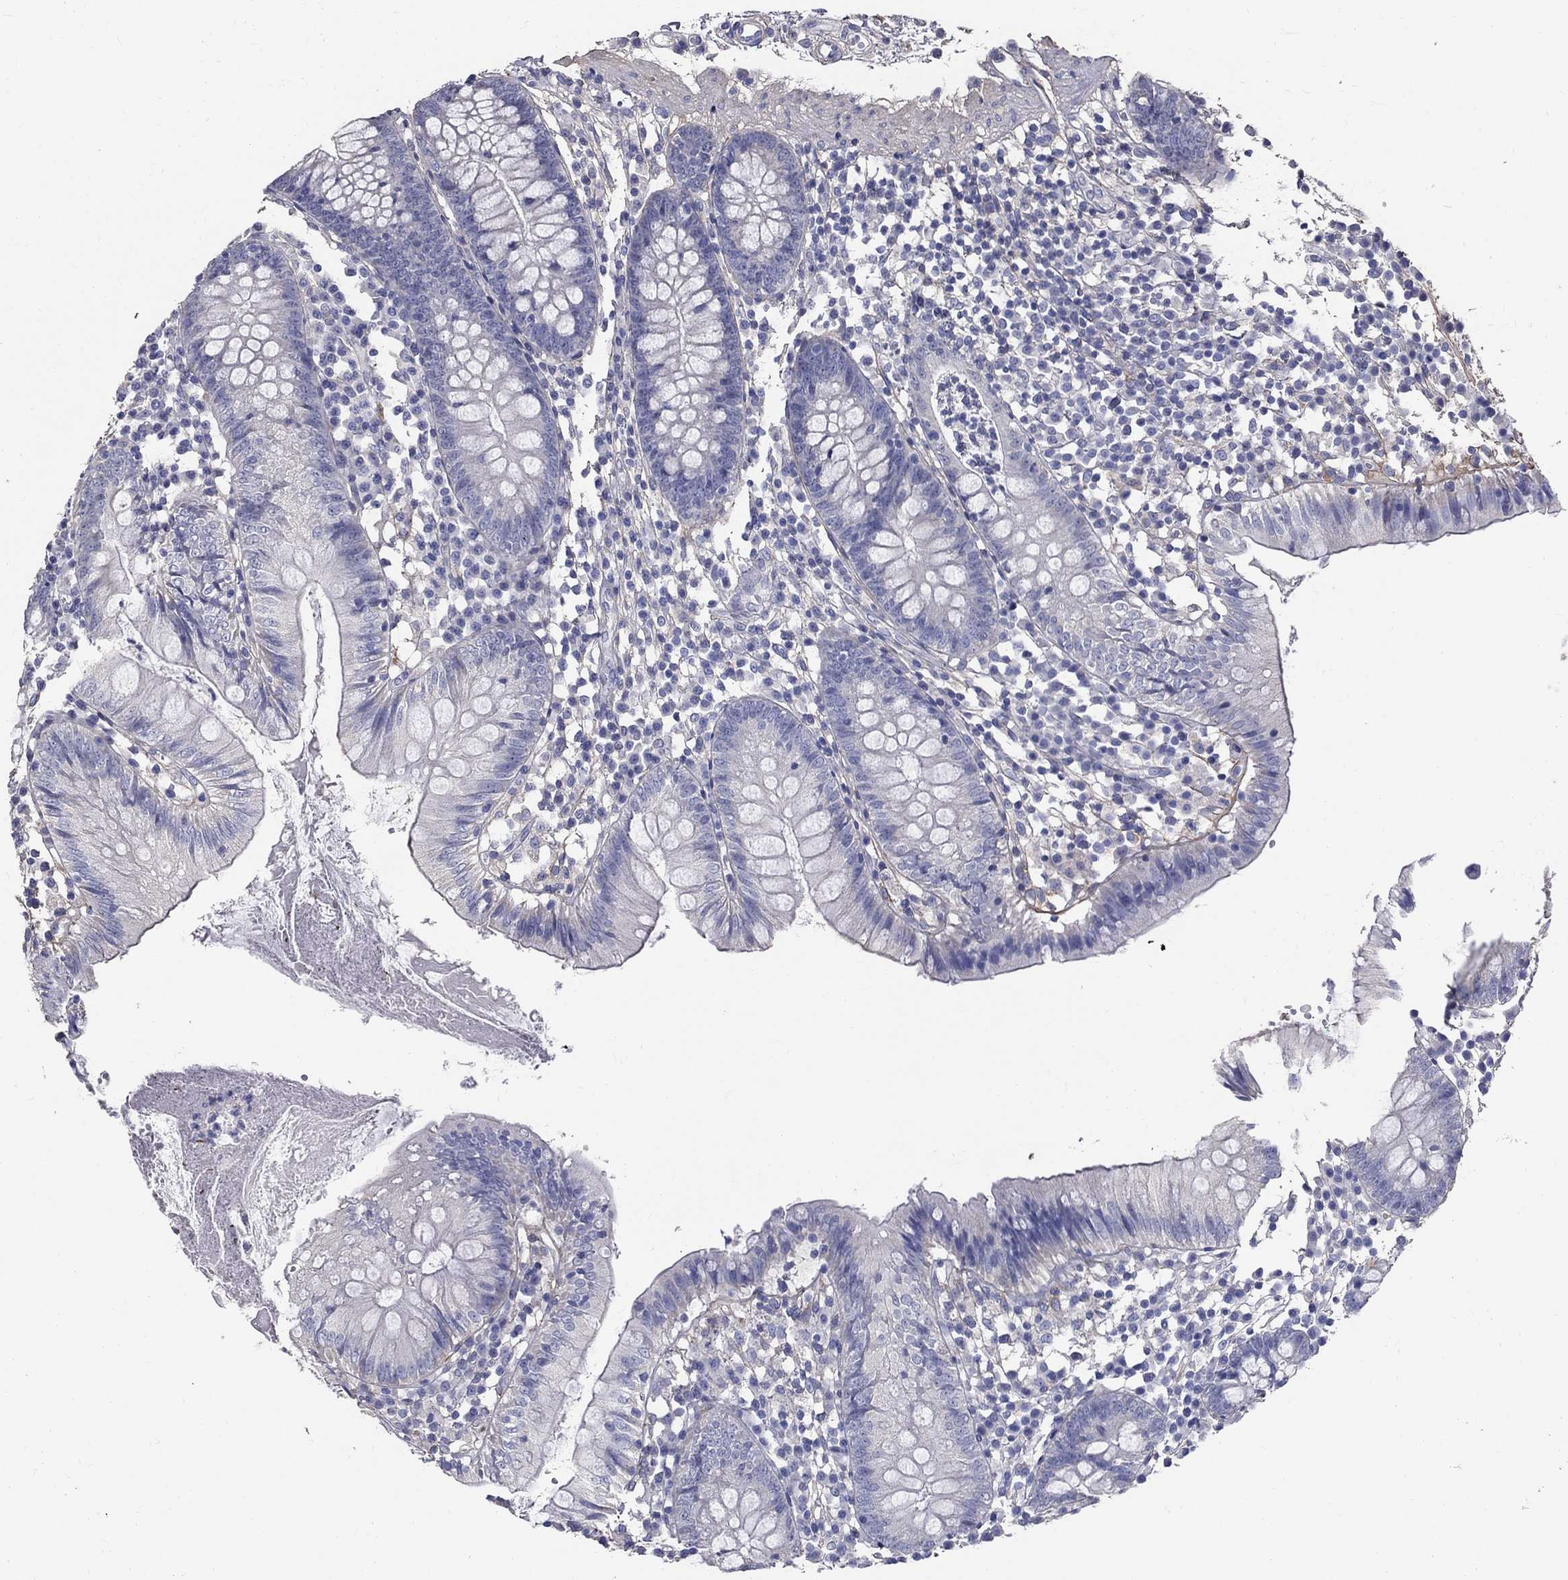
{"staining": {"intensity": "negative", "quantity": "none", "location": "none"}, "tissue": "colon", "cell_type": "Endothelial cells", "image_type": "normal", "snomed": [{"axis": "morphology", "description": "Normal tissue, NOS"}, {"axis": "topography", "description": "Rectum"}], "caption": "Image shows no protein expression in endothelial cells of unremarkable colon.", "gene": "ANXA10", "patient": {"sex": "male", "age": 70}}